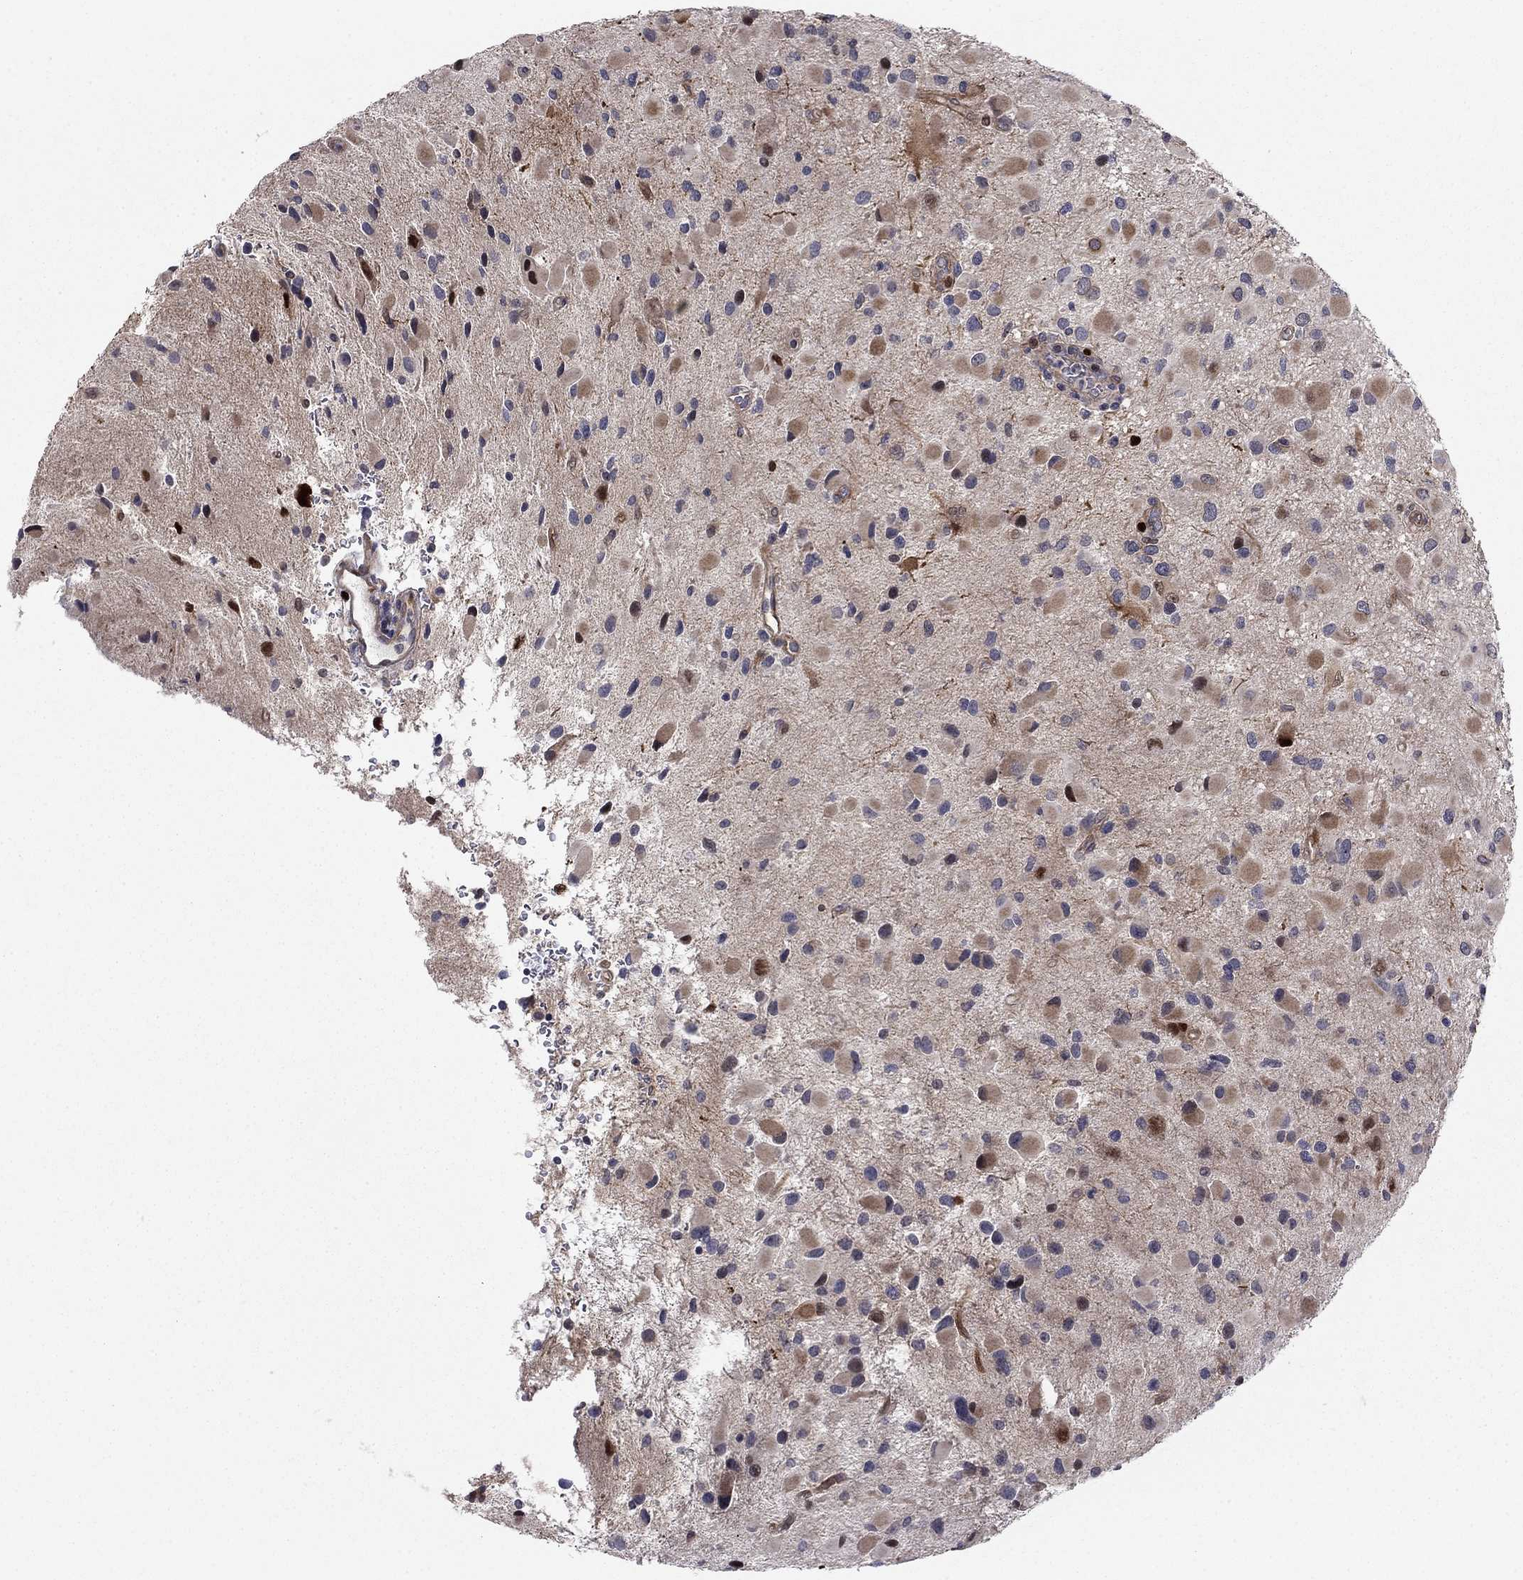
{"staining": {"intensity": "moderate", "quantity": "25%-75%", "location": "cytoplasmic/membranous,nuclear"}, "tissue": "glioma", "cell_type": "Tumor cells", "image_type": "cancer", "snomed": [{"axis": "morphology", "description": "Glioma, malignant, Low grade"}, {"axis": "topography", "description": "Brain"}], "caption": "A medium amount of moderate cytoplasmic/membranous and nuclear expression is seen in approximately 25%-75% of tumor cells in glioma tissue.", "gene": "BCL11A", "patient": {"sex": "female", "age": 32}}